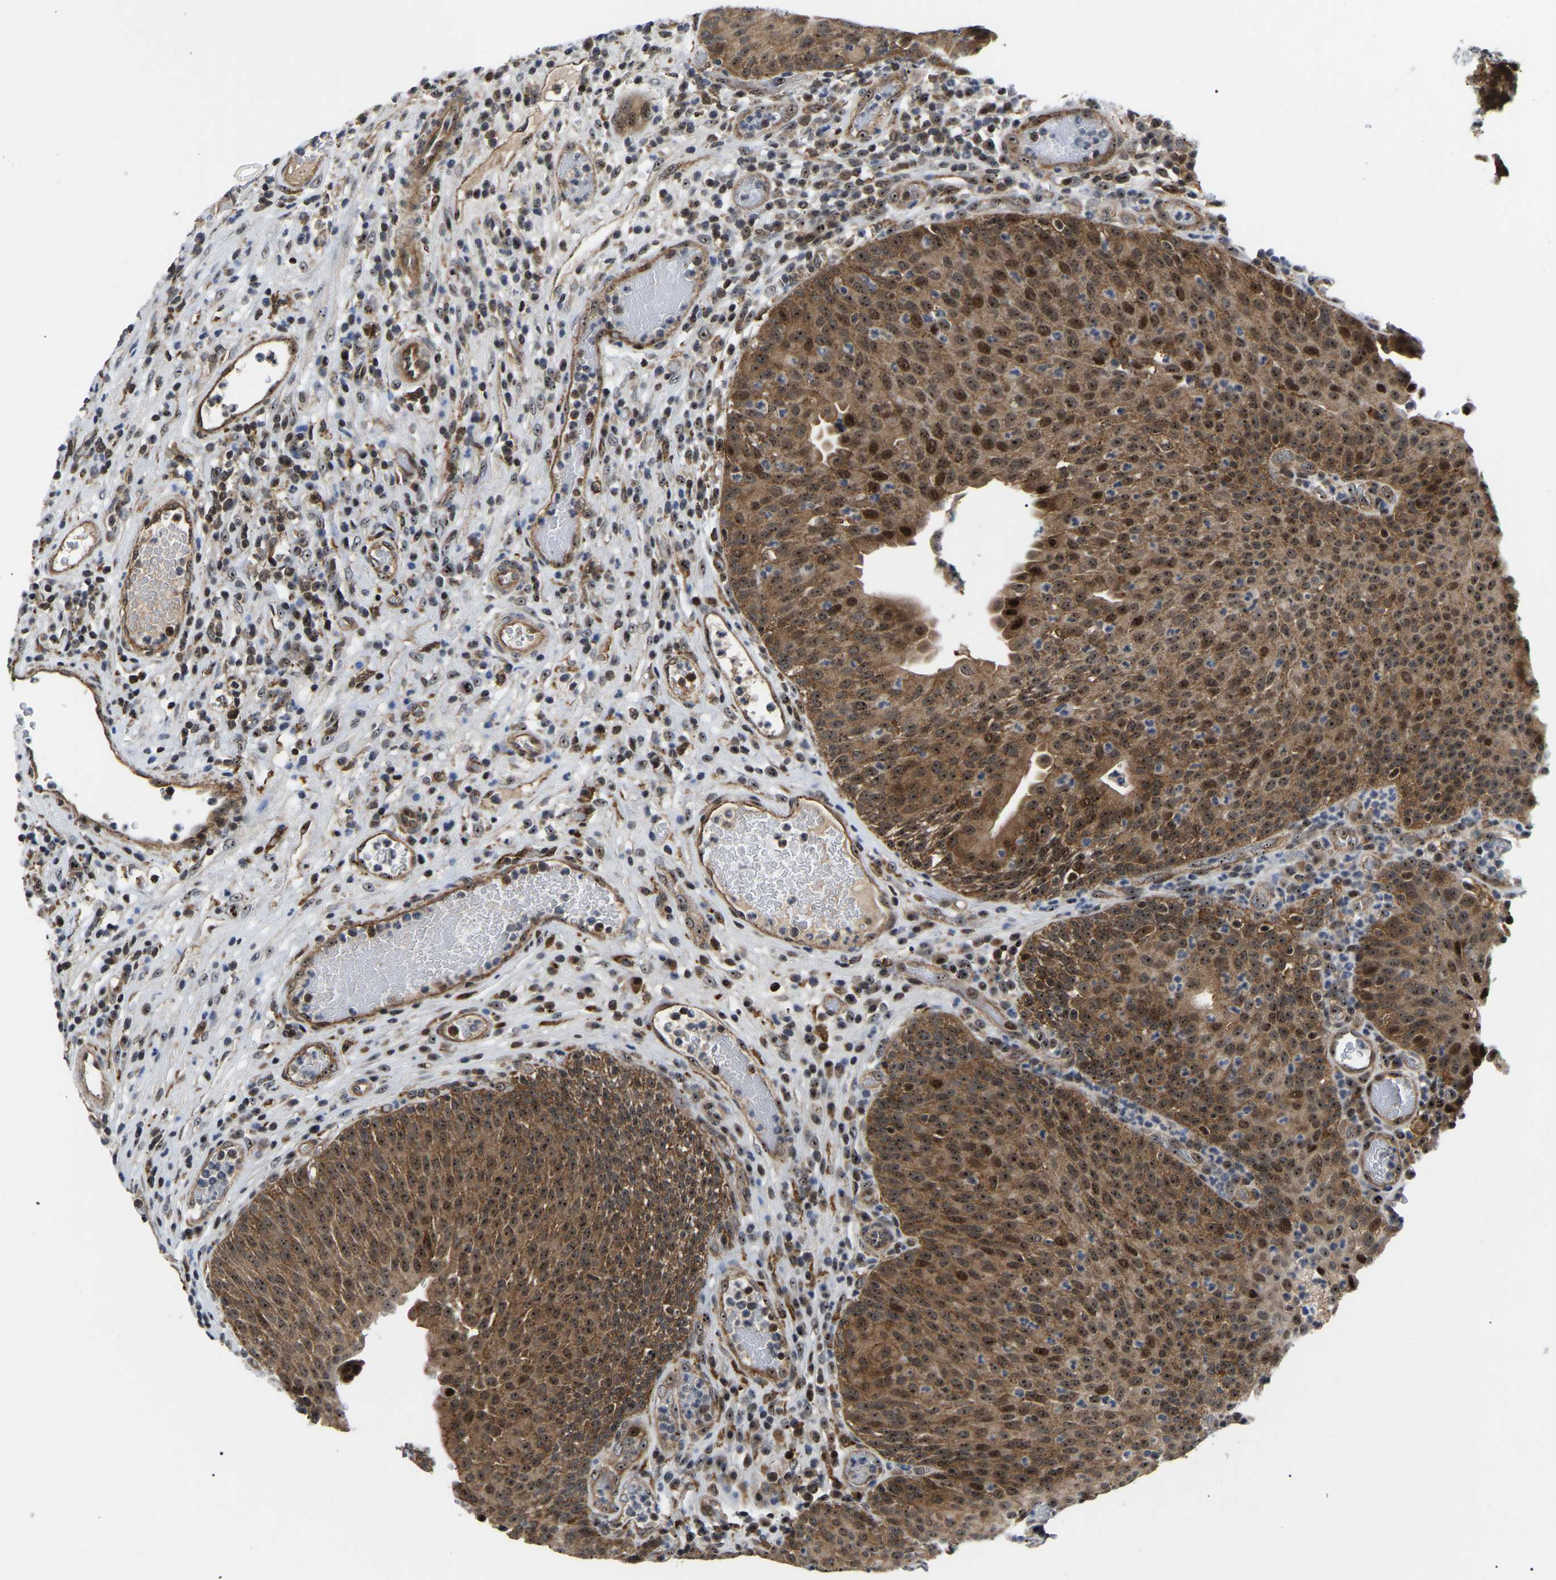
{"staining": {"intensity": "strong", "quantity": ">75%", "location": "cytoplasmic/membranous,nuclear"}, "tissue": "urothelial cancer", "cell_type": "Tumor cells", "image_type": "cancer", "snomed": [{"axis": "morphology", "description": "Urothelial carcinoma, Low grade"}, {"axis": "topography", "description": "Urinary bladder"}], "caption": "Tumor cells reveal strong cytoplasmic/membranous and nuclear staining in approximately >75% of cells in urothelial cancer.", "gene": "RRP1B", "patient": {"sex": "female", "age": 75}}